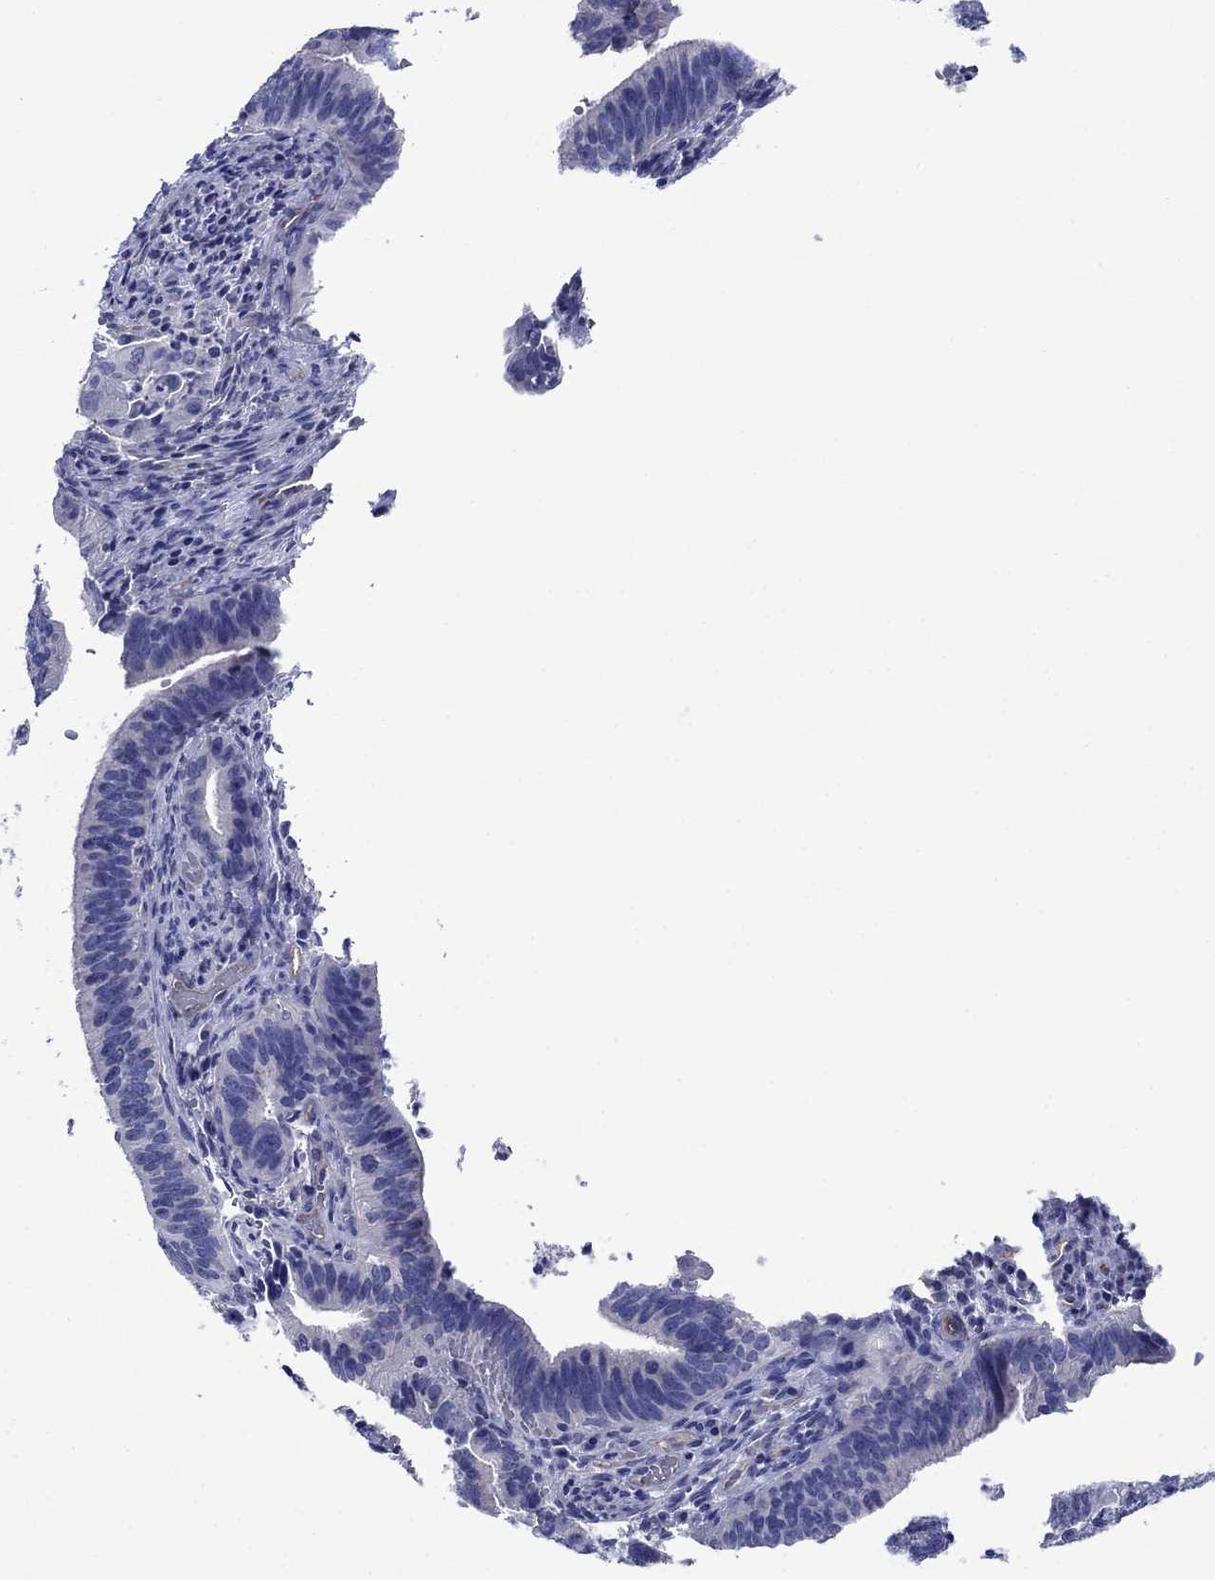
{"staining": {"intensity": "negative", "quantity": "none", "location": "none"}, "tissue": "cervical cancer", "cell_type": "Tumor cells", "image_type": "cancer", "snomed": [{"axis": "morphology", "description": "Adenocarcinoma, NOS"}, {"axis": "topography", "description": "Cervix"}], "caption": "This is a histopathology image of IHC staining of cervical cancer (adenocarcinoma), which shows no expression in tumor cells.", "gene": "SMCP", "patient": {"sex": "female", "age": 42}}